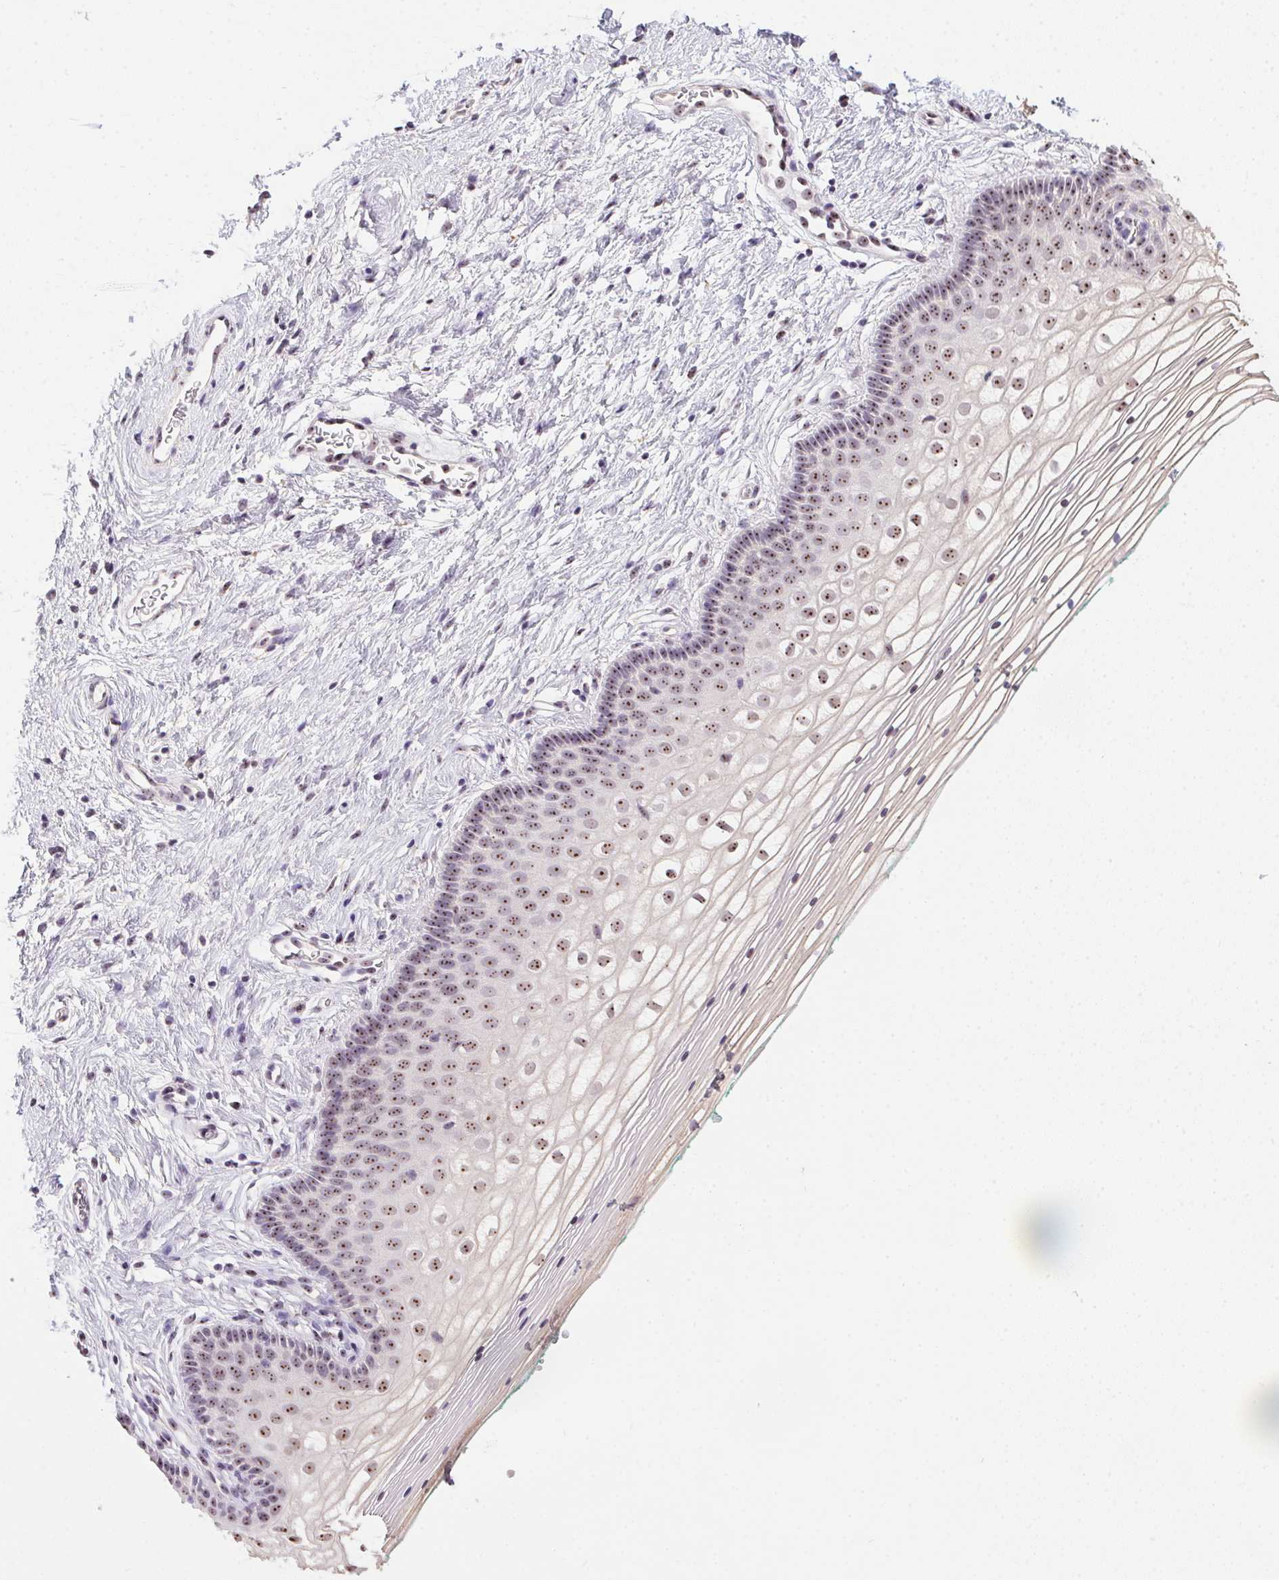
{"staining": {"intensity": "weak", "quantity": ">75%", "location": "nuclear"}, "tissue": "vagina", "cell_type": "Squamous epithelial cells", "image_type": "normal", "snomed": [{"axis": "morphology", "description": "Normal tissue, NOS"}, {"axis": "topography", "description": "Vagina"}], "caption": "Immunohistochemistry (IHC) (DAB) staining of unremarkable human vagina reveals weak nuclear protein expression in approximately >75% of squamous epithelial cells. (DAB (3,3'-diaminobenzidine) IHC, brown staining for protein, blue staining for nuclei).", "gene": "BATF2", "patient": {"sex": "female", "age": 36}}